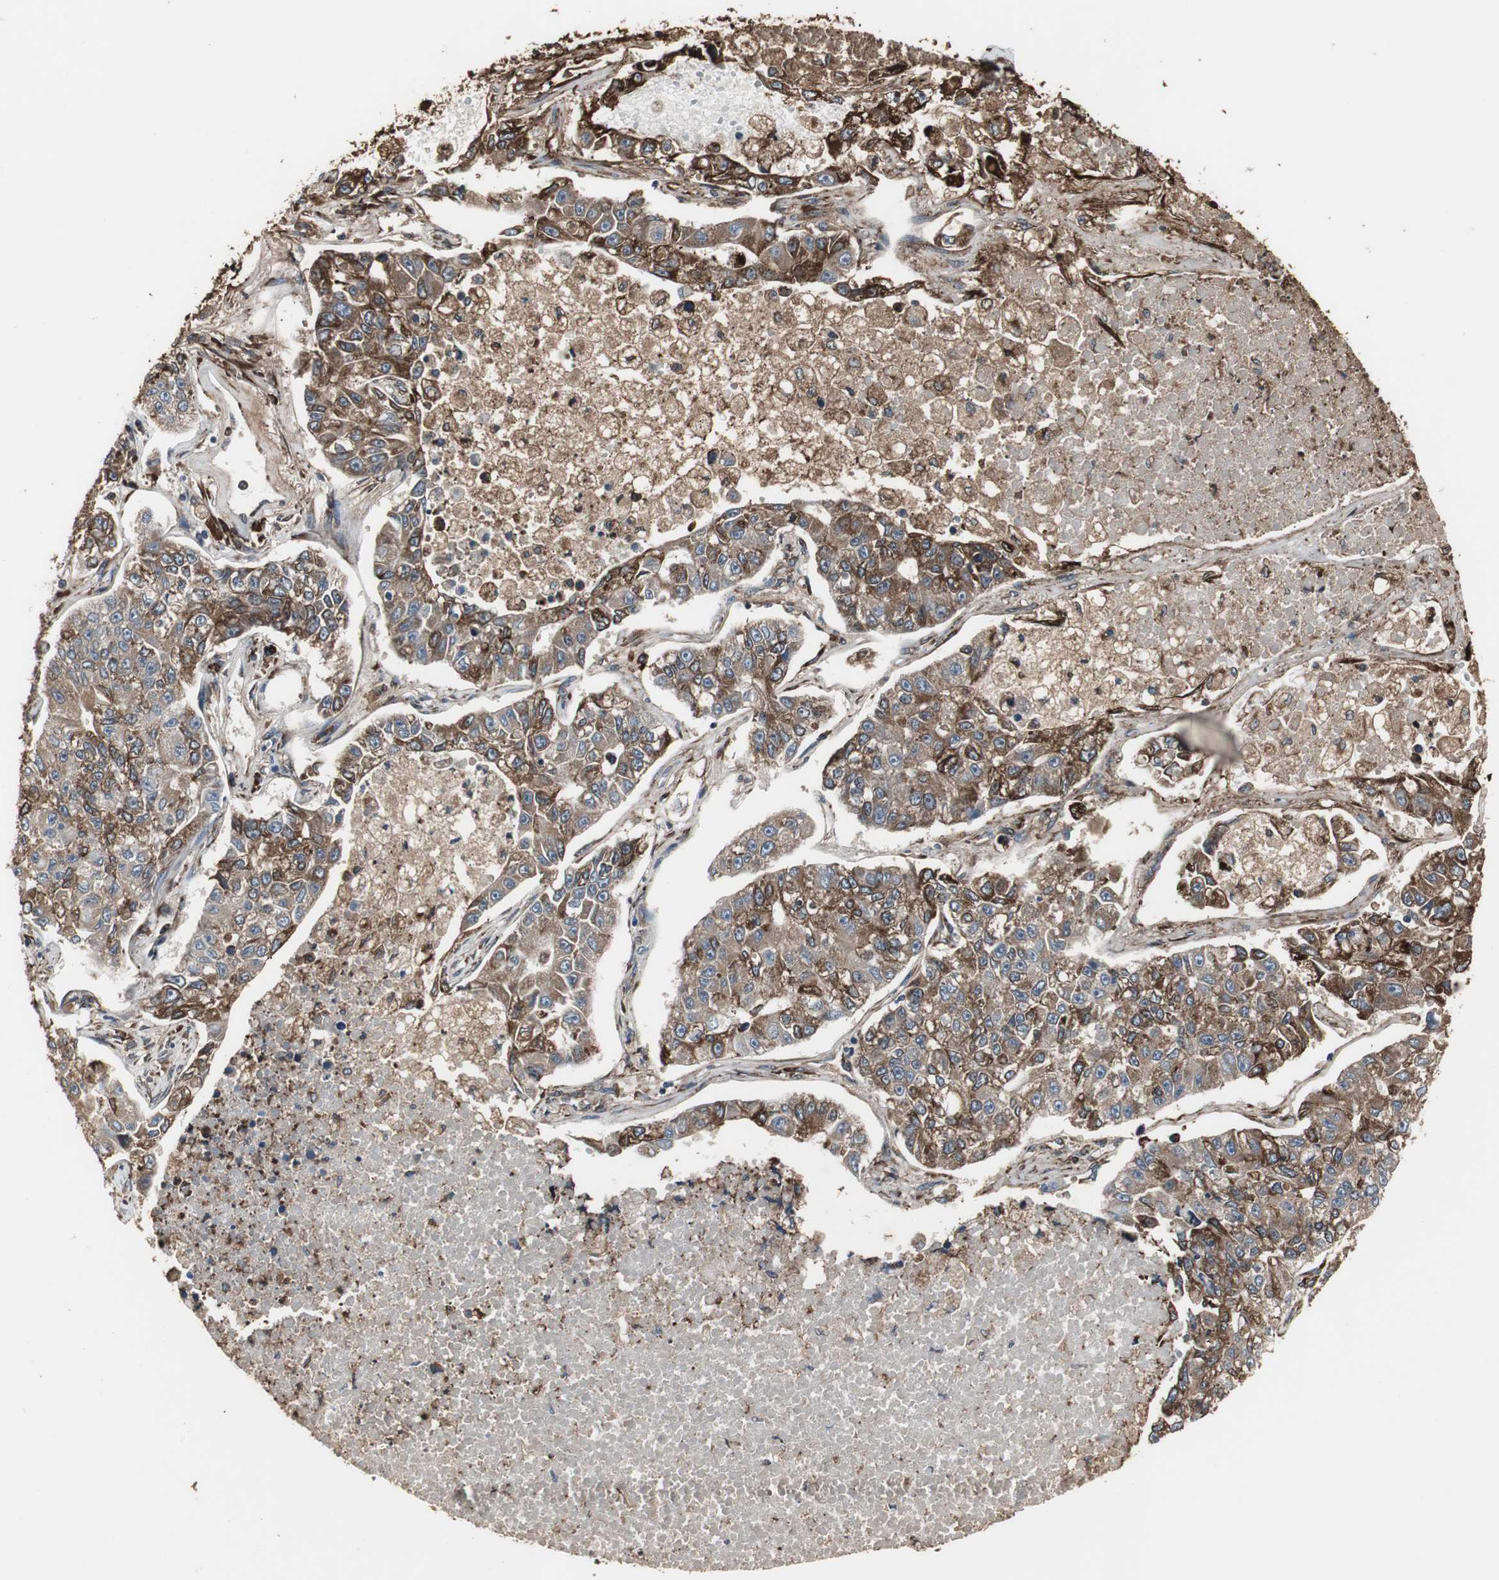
{"staining": {"intensity": "moderate", "quantity": ">75%", "location": "cytoplasmic/membranous"}, "tissue": "lung cancer", "cell_type": "Tumor cells", "image_type": "cancer", "snomed": [{"axis": "morphology", "description": "Adenocarcinoma, NOS"}, {"axis": "topography", "description": "Lung"}], "caption": "This is an image of immunohistochemistry staining of lung adenocarcinoma, which shows moderate expression in the cytoplasmic/membranous of tumor cells.", "gene": "CALU", "patient": {"sex": "male", "age": 49}}